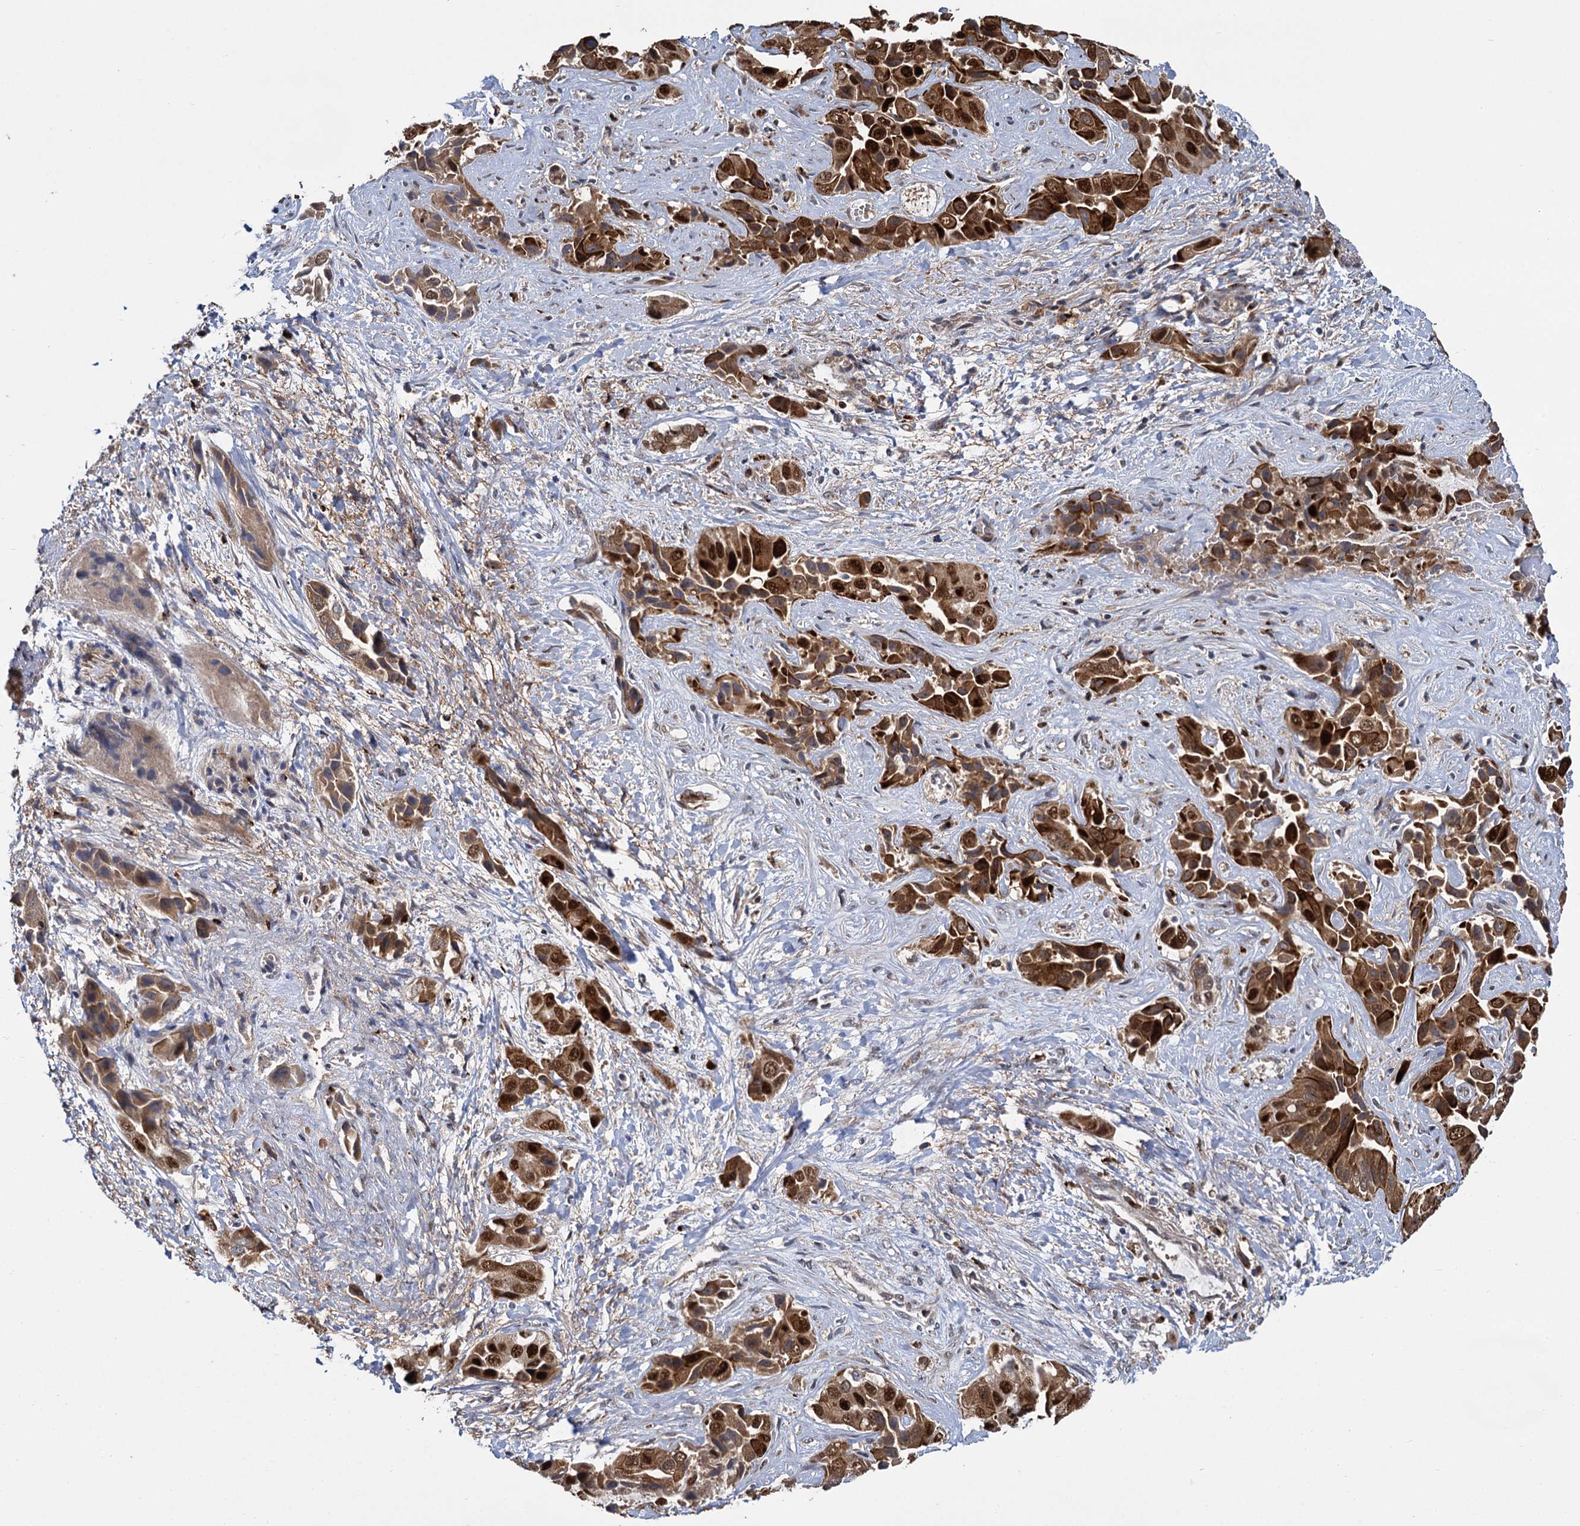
{"staining": {"intensity": "strong", "quantity": ">75%", "location": "cytoplasmic/membranous,nuclear"}, "tissue": "liver cancer", "cell_type": "Tumor cells", "image_type": "cancer", "snomed": [{"axis": "morphology", "description": "Cholangiocarcinoma"}, {"axis": "topography", "description": "Liver"}], "caption": "Protein expression analysis of human cholangiocarcinoma (liver) reveals strong cytoplasmic/membranous and nuclear positivity in approximately >75% of tumor cells. Using DAB (brown) and hematoxylin (blue) stains, captured at high magnification using brightfield microscopy.", "gene": "GAL3ST4", "patient": {"sex": "female", "age": 52}}